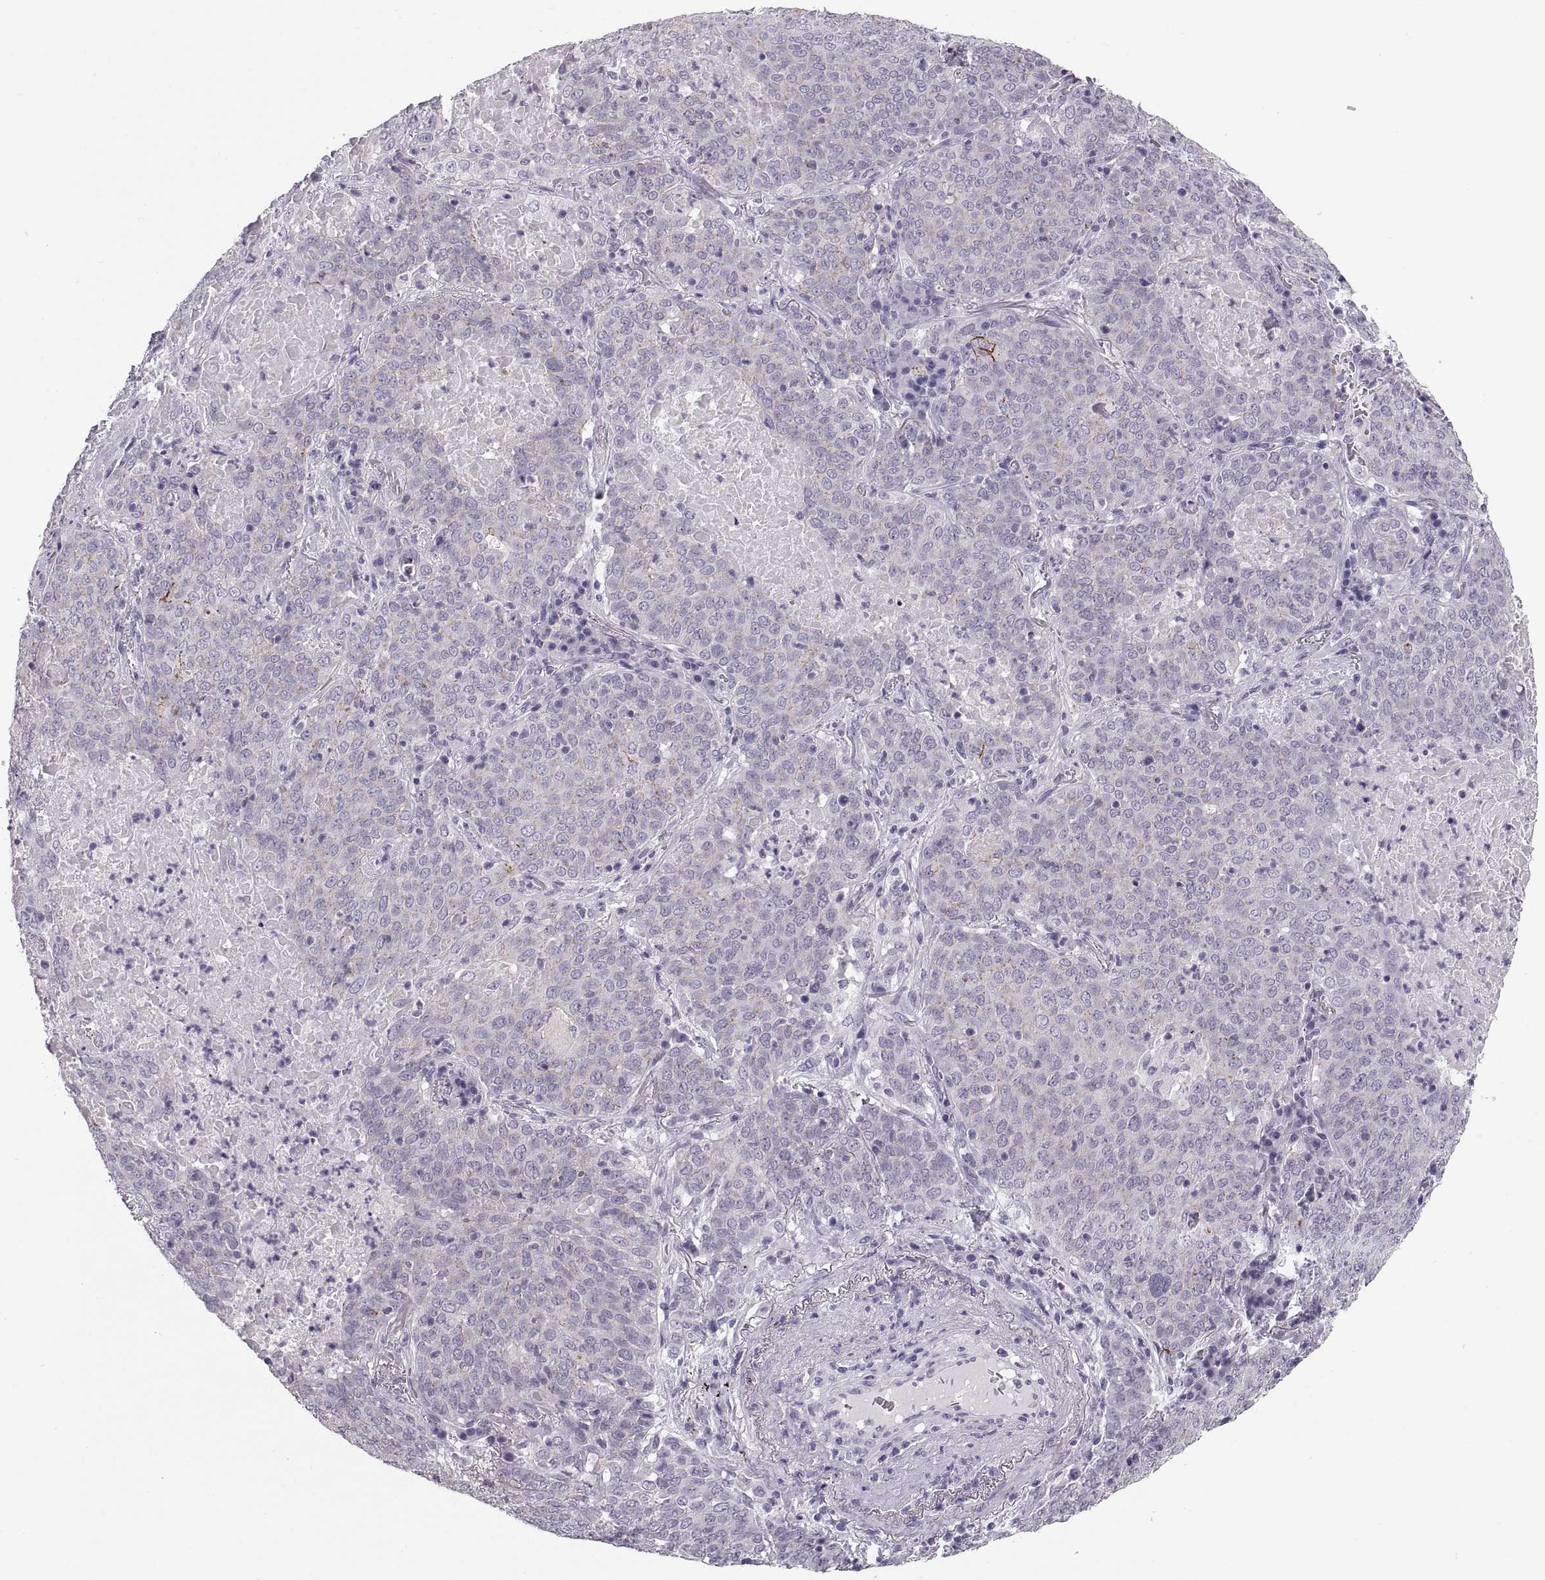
{"staining": {"intensity": "negative", "quantity": "none", "location": "none"}, "tissue": "lung cancer", "cell_type": "Tumor cells", "image_type": "cancer", "snomed": [{"axis": "morphology", "description": "Squamous cell carcinoma, NOS"}, {"axis": "topography", "description": "Lung"}], "caption": "High power microscopy histopathology image of an immunohistochemistry histopathology image of squamous cell carcinoma (lung), revealing no significant expression in tumor cells.", "gene": "QRICH2", "patient": {"sex": "male", "age": 82}}